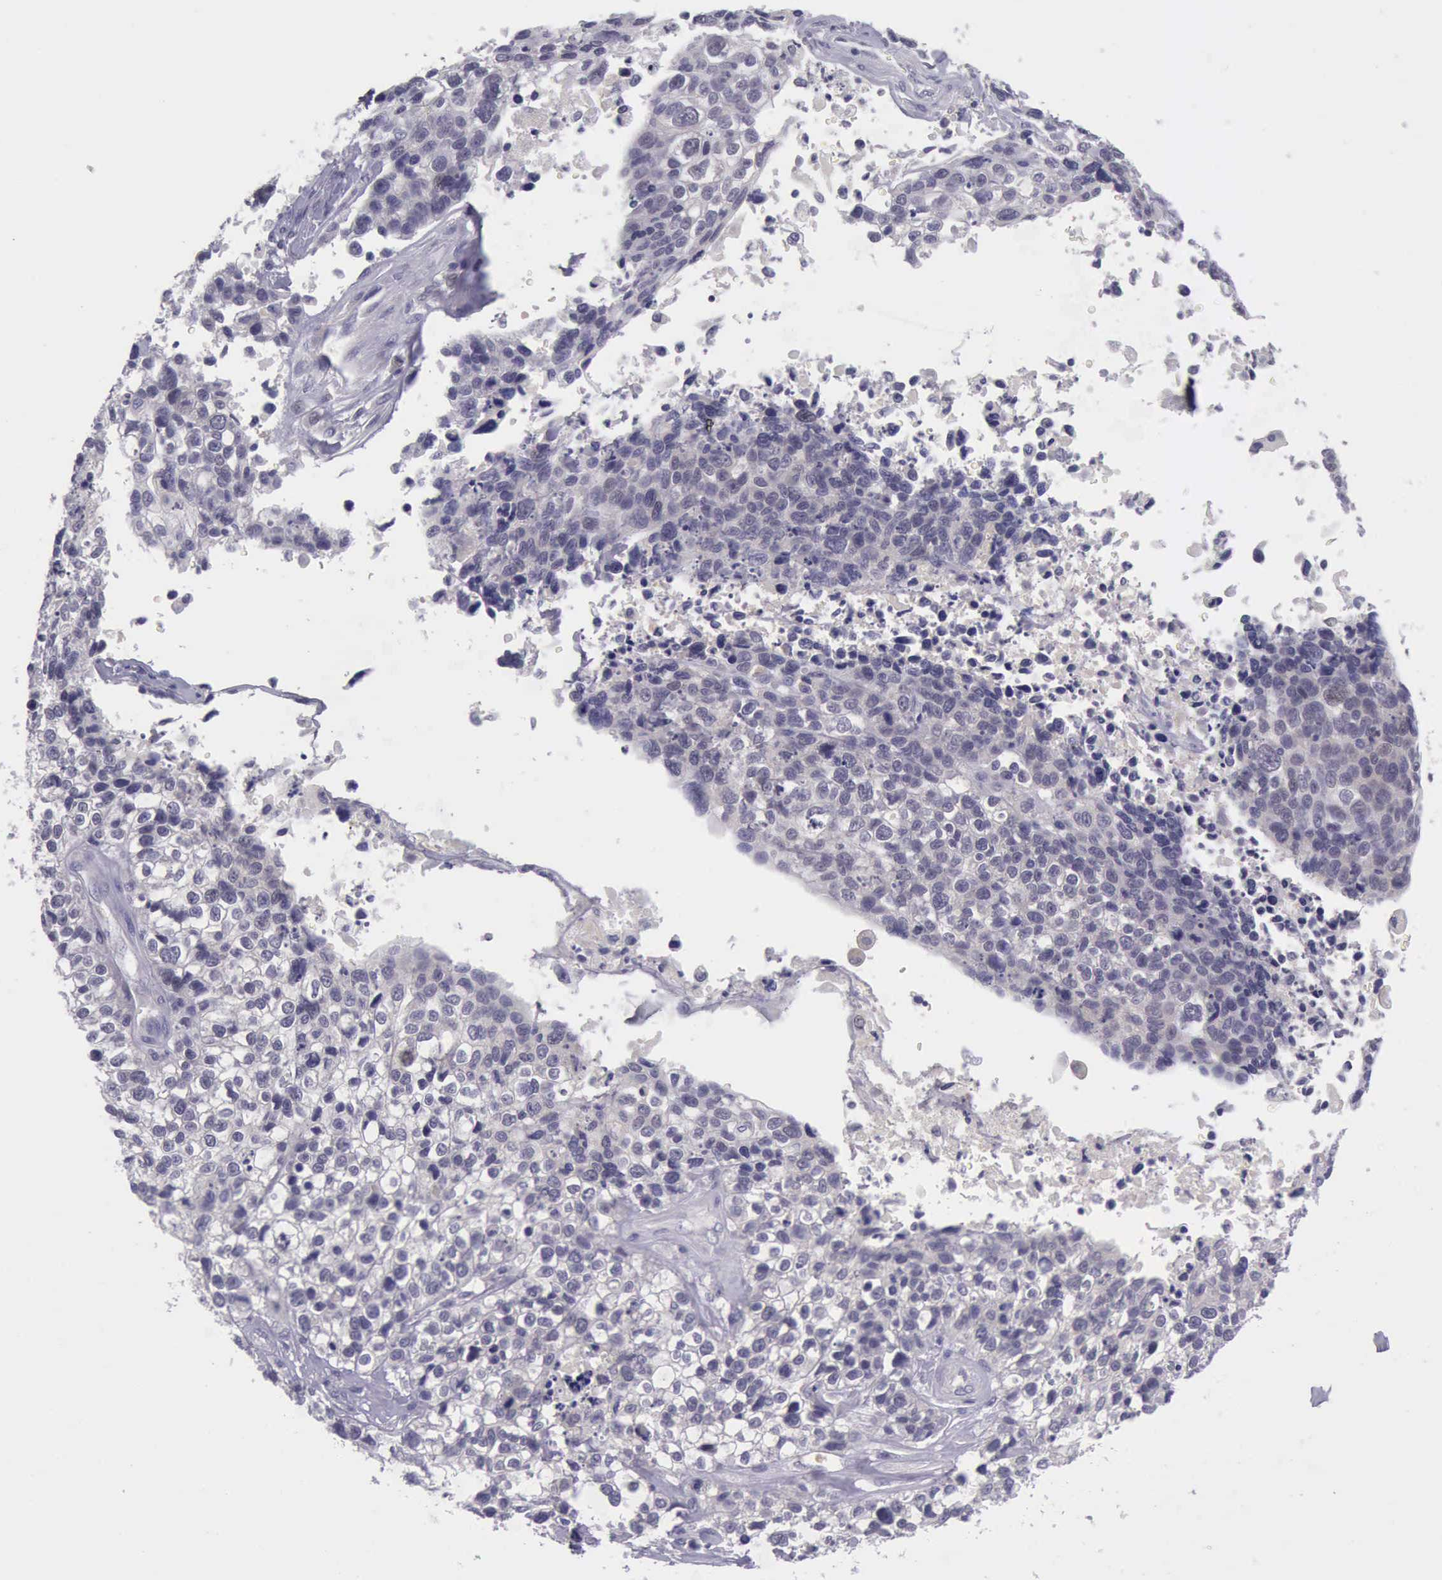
{"staining": {"intensity": "negative", "quantity": "none", "location": "none"}, "tissue": "lung cancer", "cell_type": "Tumor cells", "image_type": "cancer", "snomed": [{"axis": "morphology", "description": "Squamous cell carcinoma, NOS"}, {"axis": "topography", "description": "Lymph node"}, {"axis": "topography", "description": "Lung"}], "caption": "Squamous cell carcinoma (lung) was stained to show a protein in brown. There is no significant staining in tumor cells.", "gene": "ARNT2", "patient": {"sex": "male", "age": 74}}